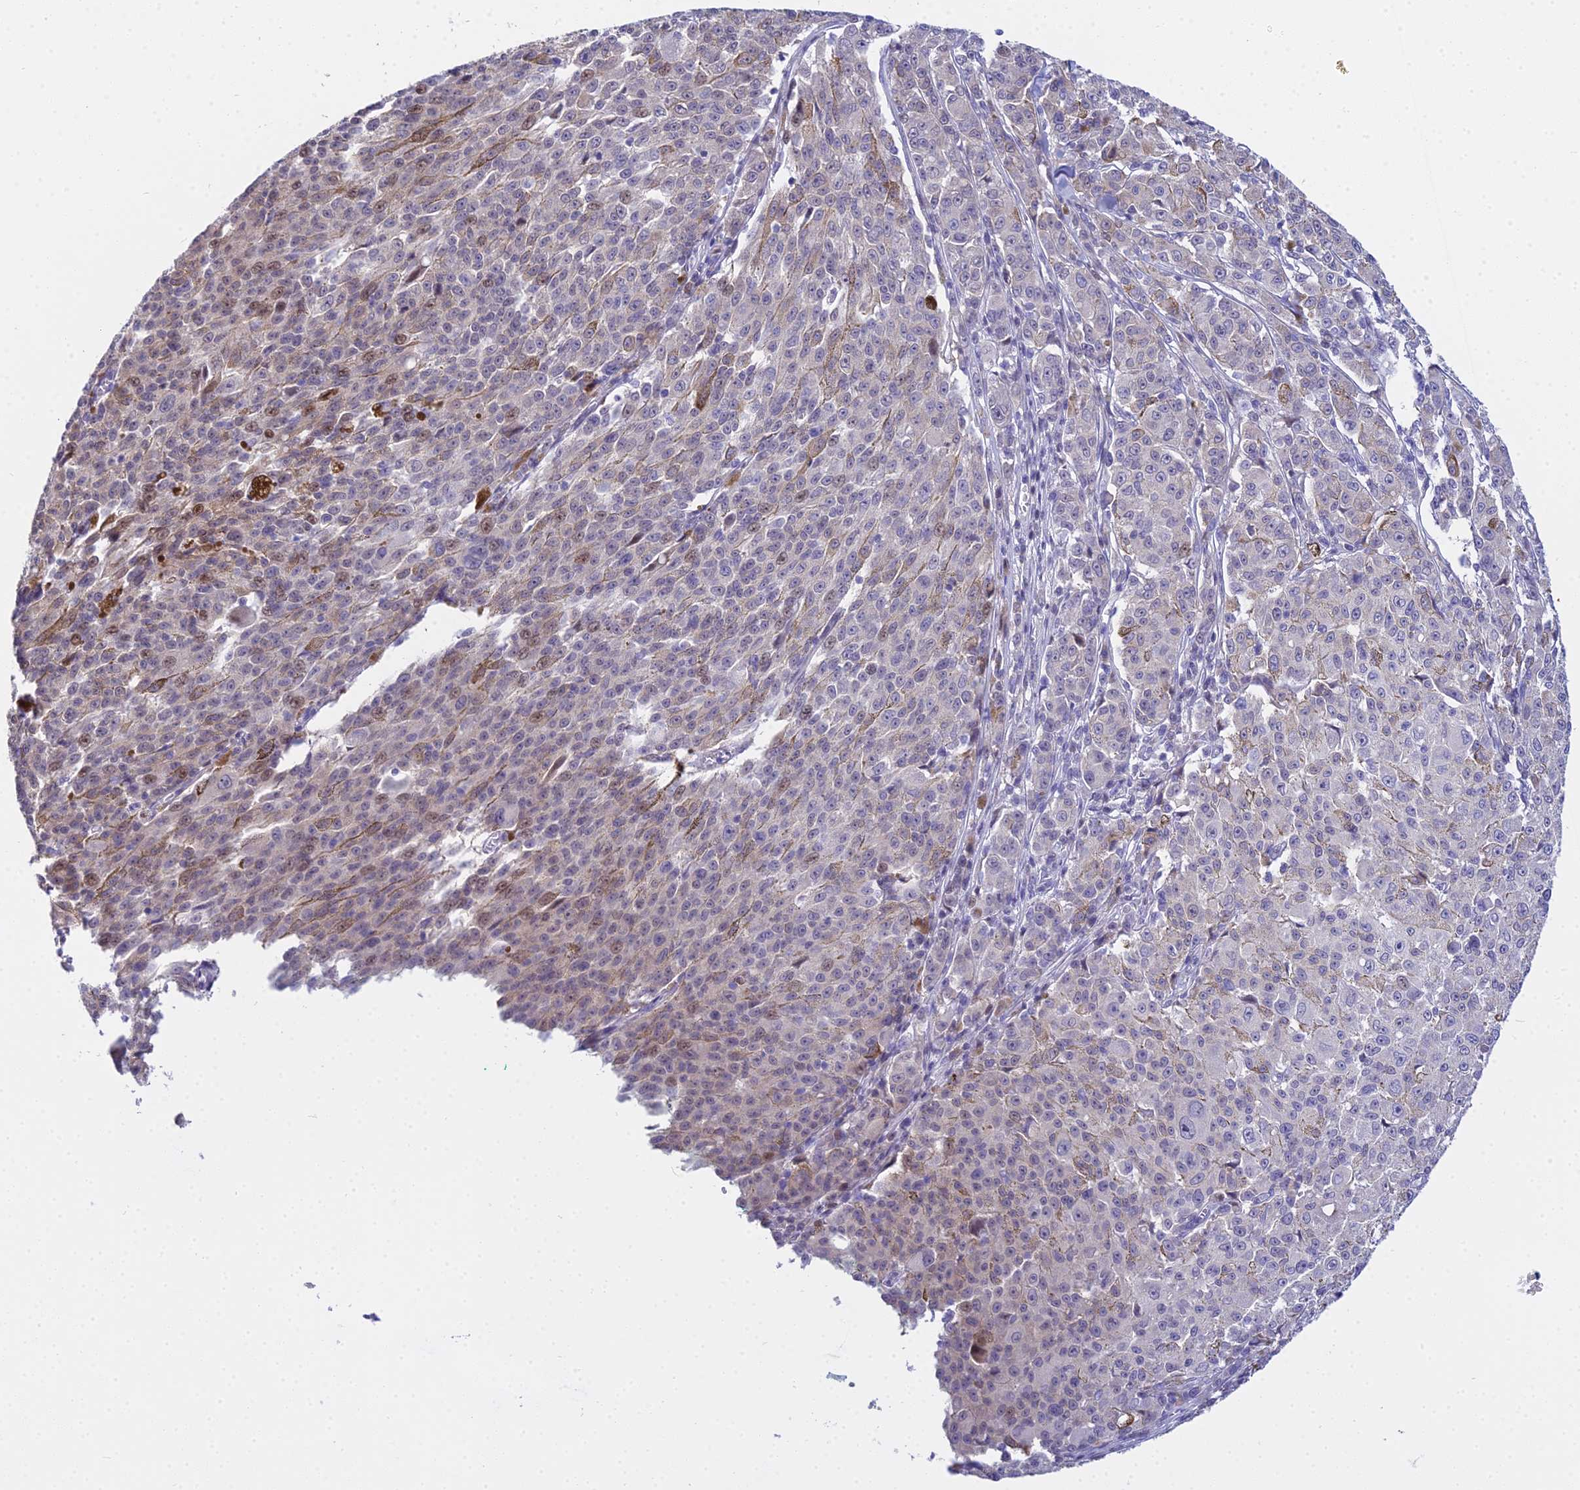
{"staining": {"intensity": "weak", "quantity": "<25%", "location": "cytoplasmic/membranous,nuclear"}, "tissue": "melanoma", "cell_type": "Tumor cells", "image_type": "cancer", "snomed": [{"axis": "morphology", "description": "Malignant melanoma, NOS"}, {"axis": "topography", "description": "Skin"}], "caption": "Melanoma was stained to show a protein in brown. There is no significant positivity in tumor cells.", "gene": "ZMIZ1", "patient": {"sex": "female", "age": 52}}